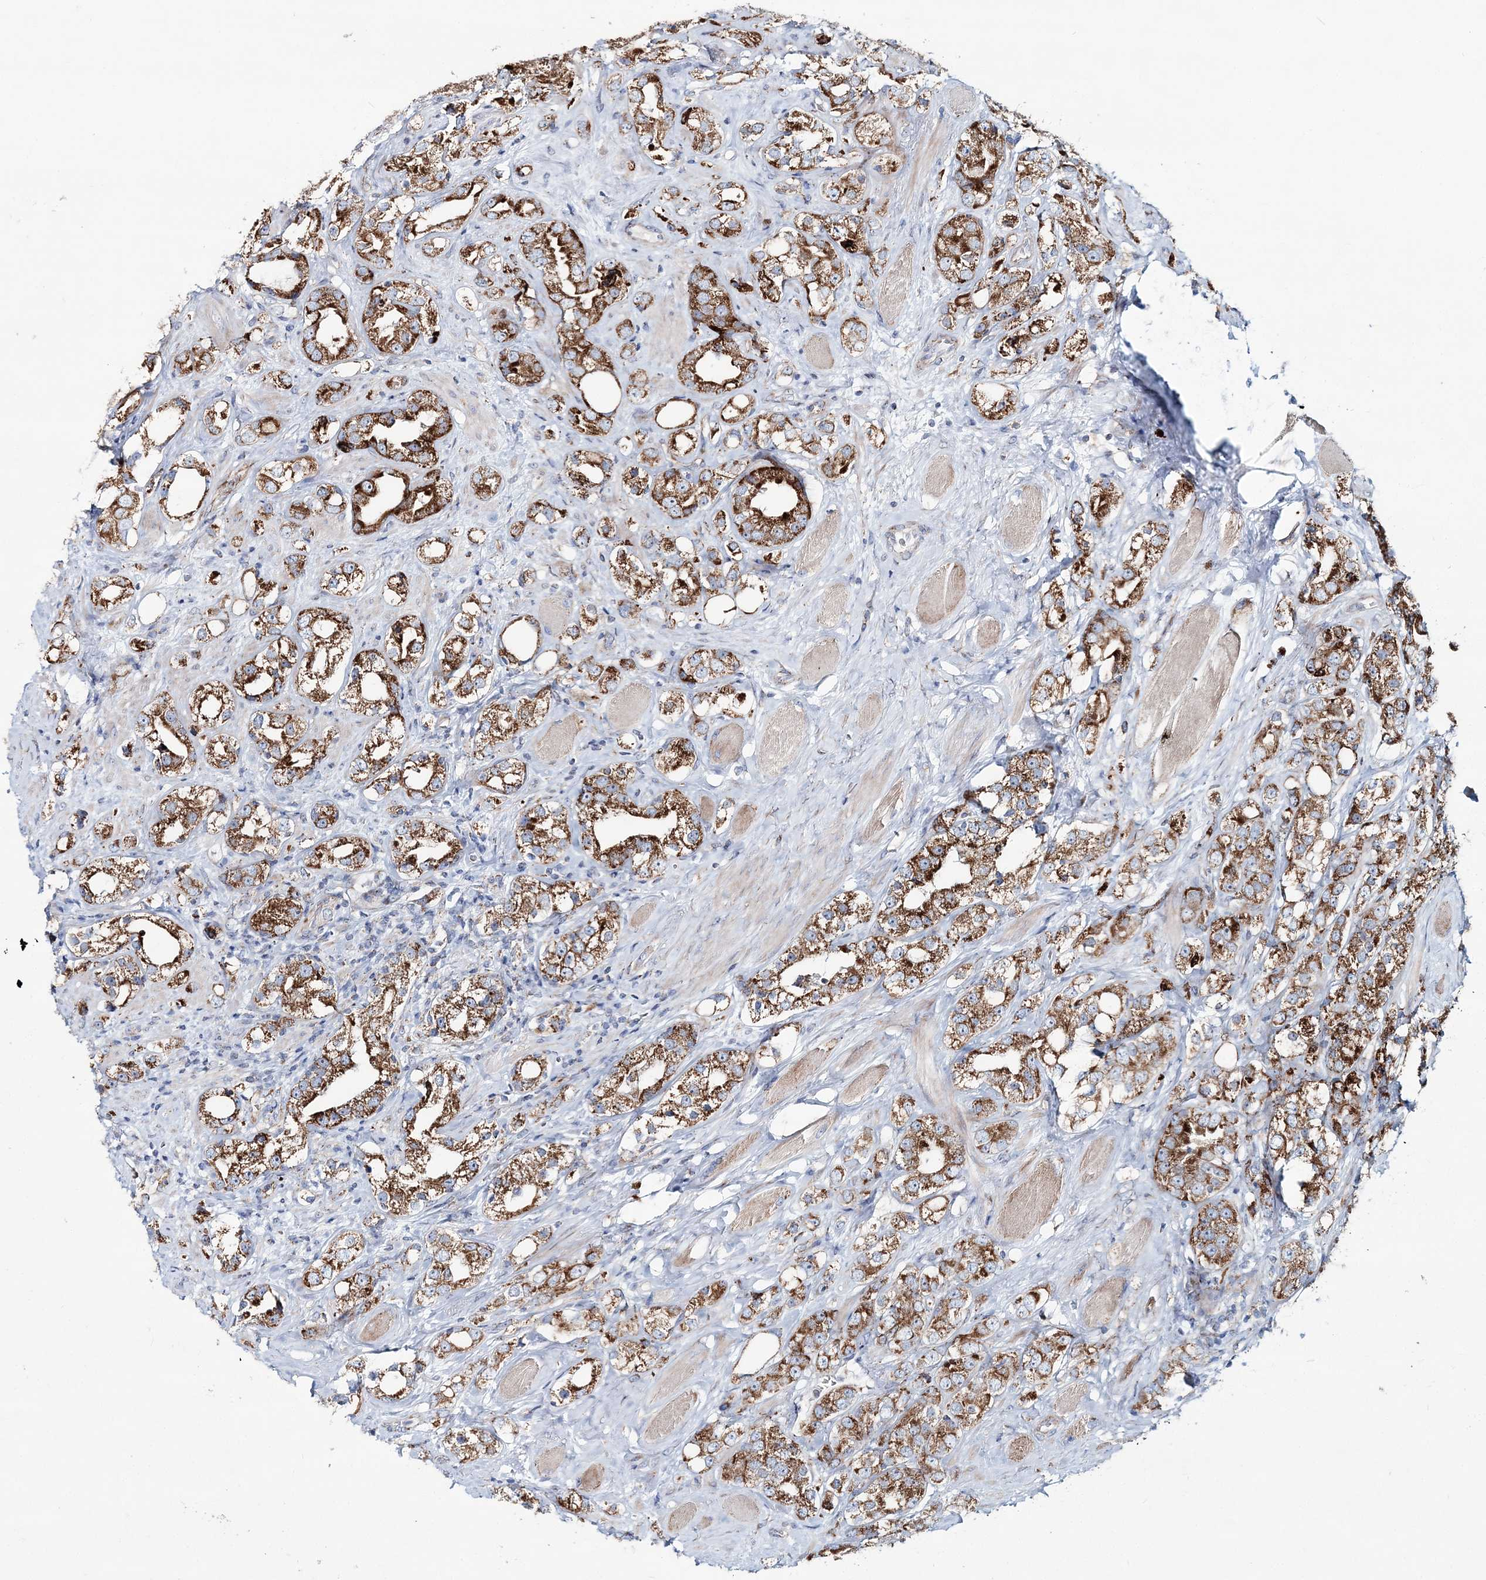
{"staining": {"intensity": "moderate", "quantity": ">75%", "location": "cytoplasmic/membranous"}, "tissue": "prostate cancer", "cell_type": "Tumor cells", "image_type": "cancer", "snomed": [{"axis": "morphology", "description": "Adenocarcinoma, NOS"}, {"axis": "topography", "description": "Prostate"}], "caption": "This is a micrograph of immunohistochemistry (IHC) staining of prostate adenocarcinoma, which shows moderate expression in the cytoplasmic/membranous of tumor cells.", "gene": "ARHGAP6", "patient": {"sex": "male", "age": 79}}